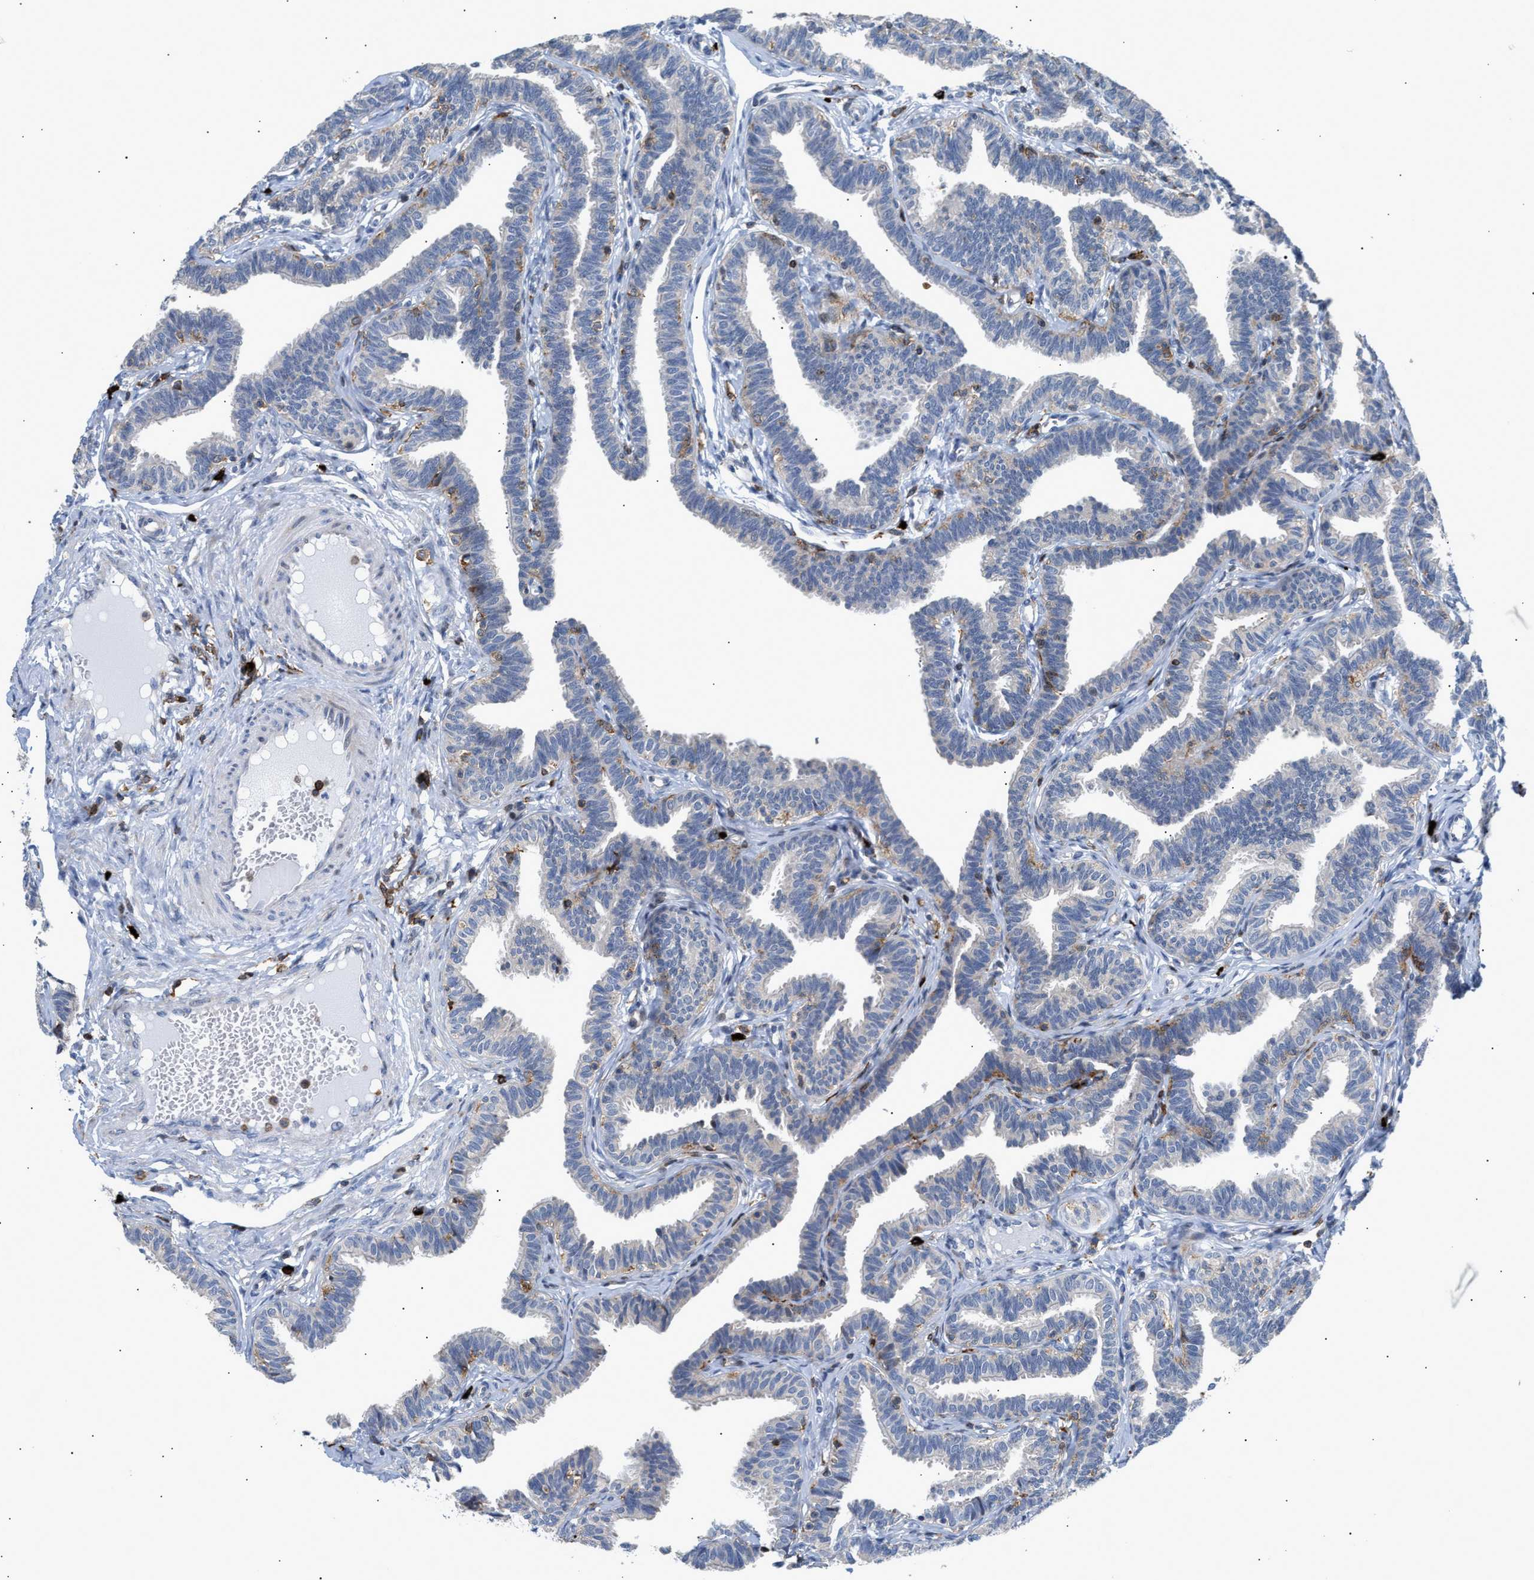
{"staining": {"intensity": "negative", "quantity": "none", "location": "none"}, "tissue": "fallopian tube", "cell_type": "Glandular cells", "image_type": "normal", "snomed": [{"axis": "morphology", "description": "Normal tissue, NOS"}, {"axis": "topography", "description": "Fallopian tube"}, {"axis": "topography", "description": "Ovary"}], "caption": "Protein analysis of normal fallopian tube reveals no significant expression in glandular cells.", "gene": "ATP9A", "patient": {"sex": "female", "age": 23}}